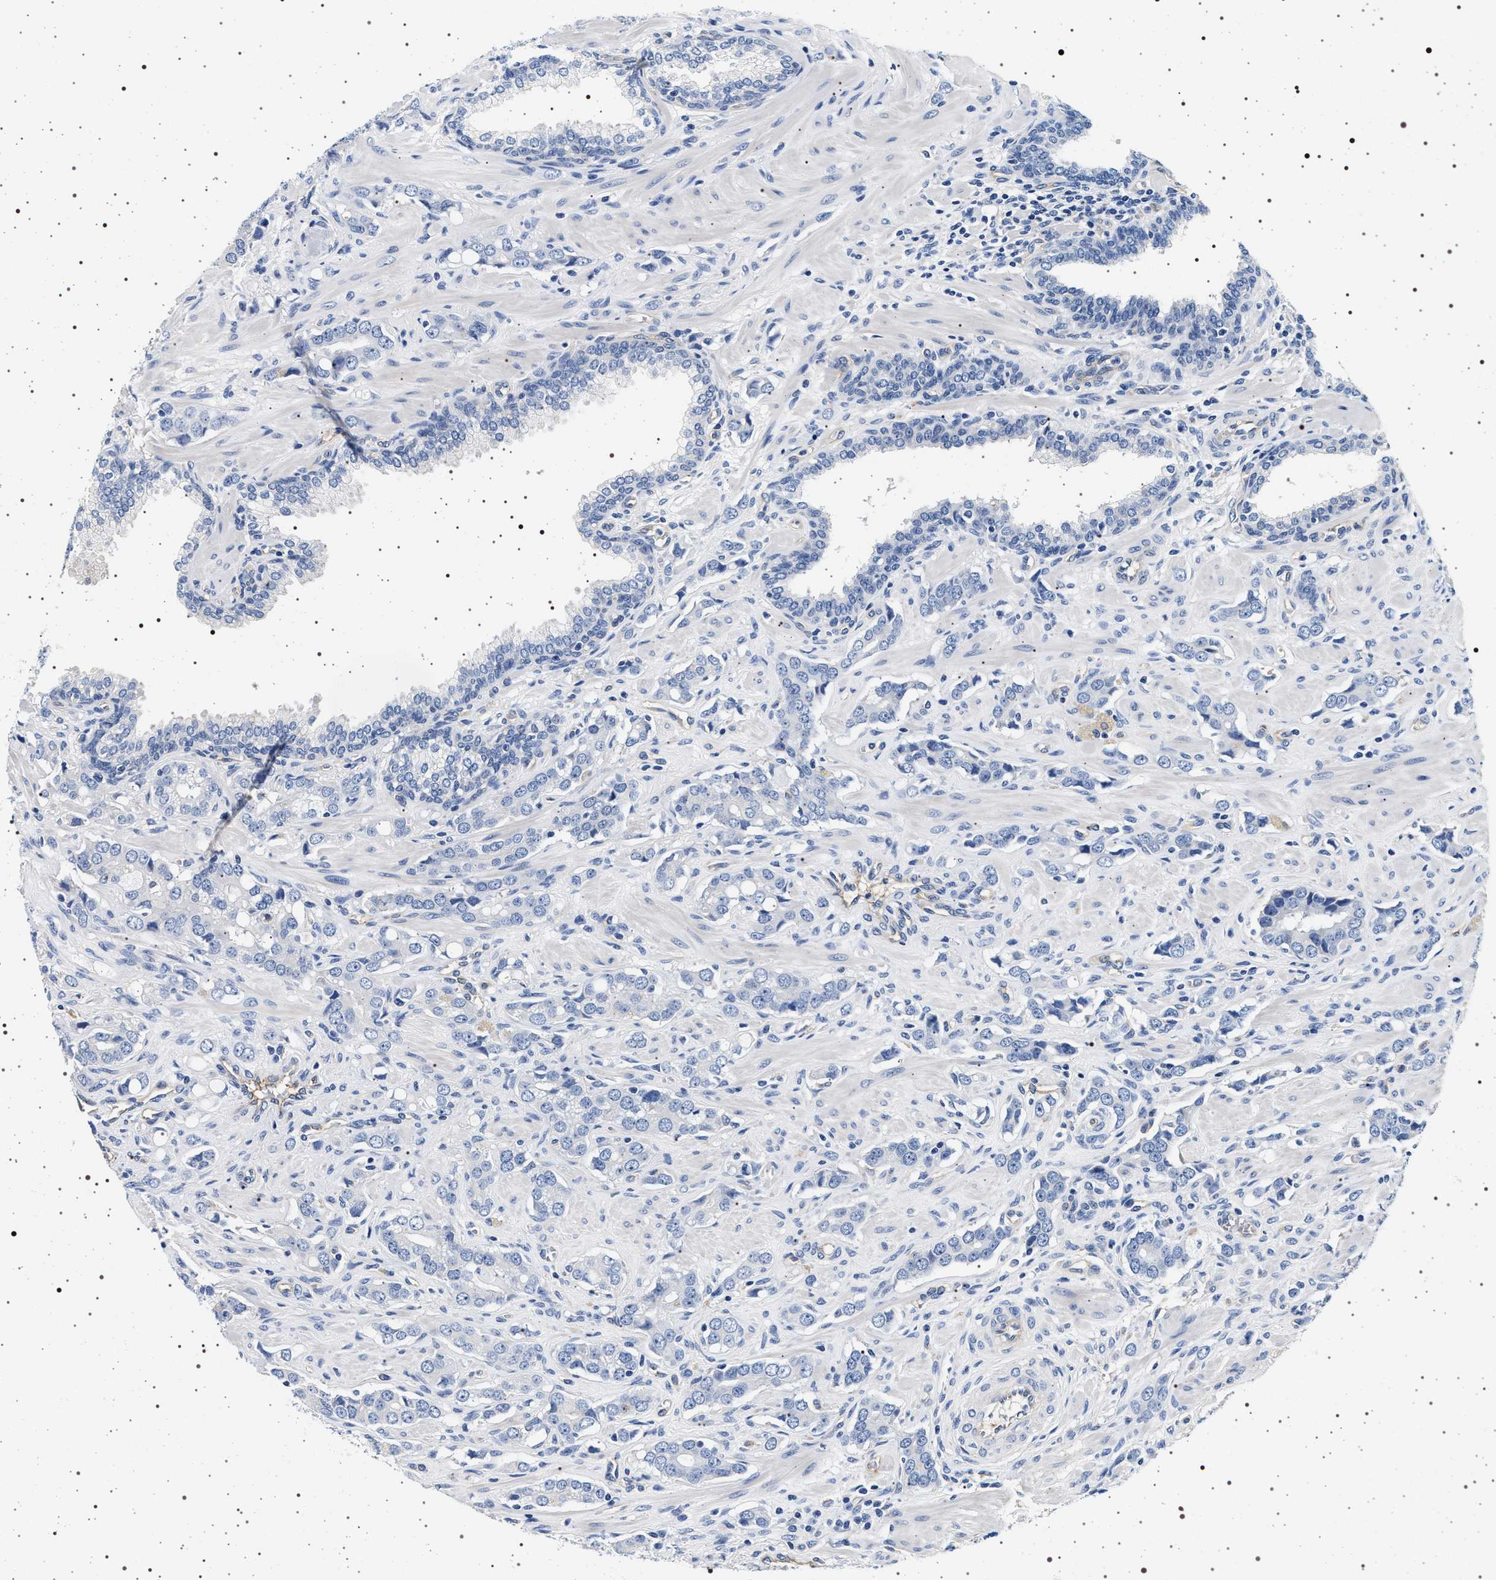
{"staining": {"intensity": "negative", "quantity": "none", "location": "none"}, "tissue": "prostate cancer", "cell_type": "Tumor cells", "image_type": "cancer", "snomed": [{"axis": "morphology", "description": "Adenocarcinoma, High grade"}, {"axis": "topography", "description": "Prostate"}], "caption": "Human adenocarcinoma (high-grade) (prostate) stained for a protein using IHC shows no staining in tumor cells.", "gene": "HSD17B1", "patient": {"sex": "male", "age": 52}}